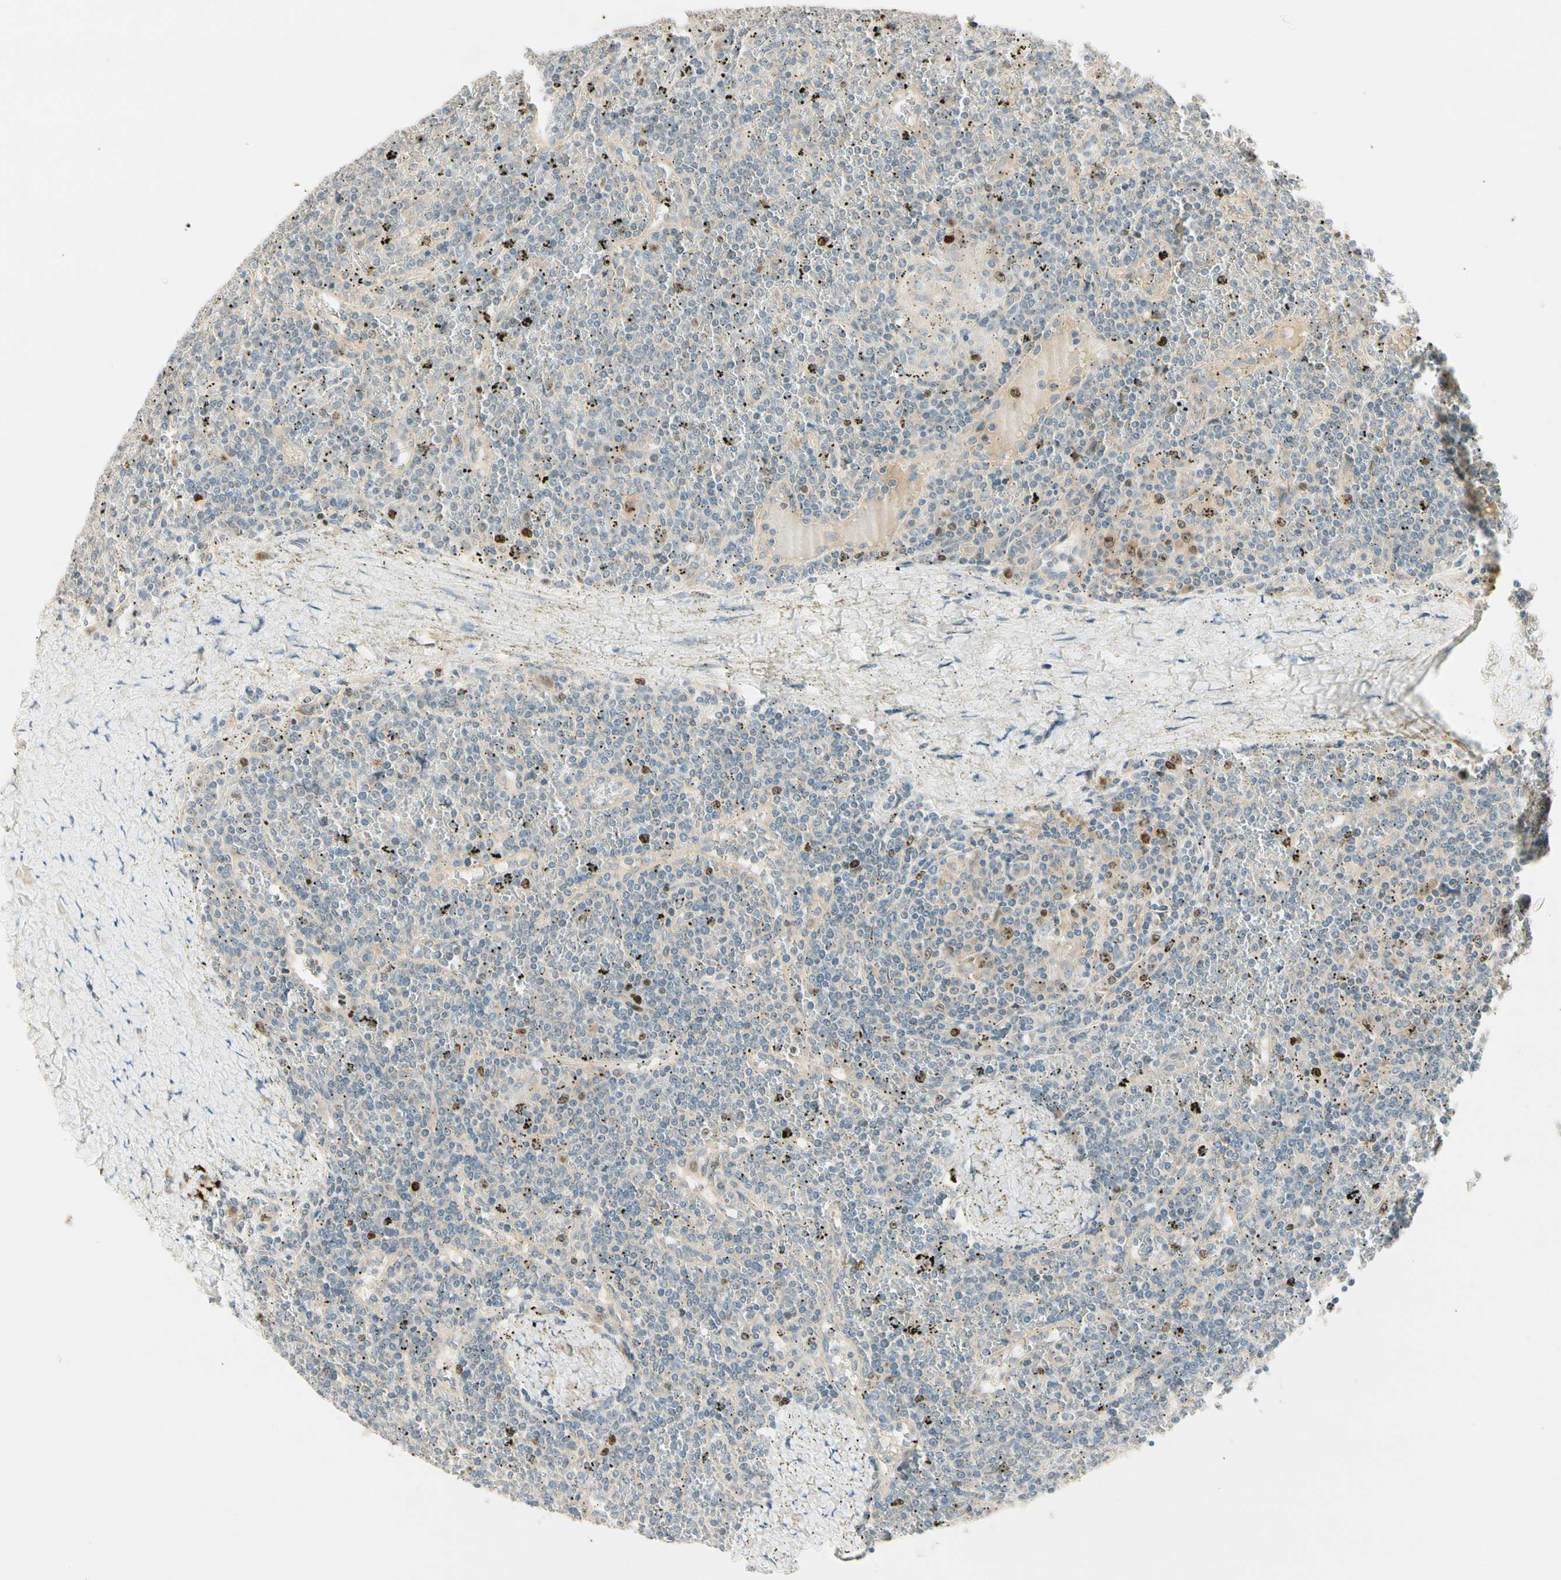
{"staining": {"intensity": "moderate", "quantity": "<25%", "location": "nuclear"}, "tissue": "lymphoma", "cell_type": "Tumor cells", "image_type": "cancer", "snomed": [{"axis": "morphology", "description": "Malignant lymphoma, non-Hodgkin's type, Low grade"}, {"axis": "topography", "description": "Spleen"}], "caption": "There is low levels of moderate nuclear expression in tumor cells of lymphoma, as demonstrated by immunohistochemical staining (brown color).", "gene": "PITX1", "patient": {"sex": "female", "age": 19}}